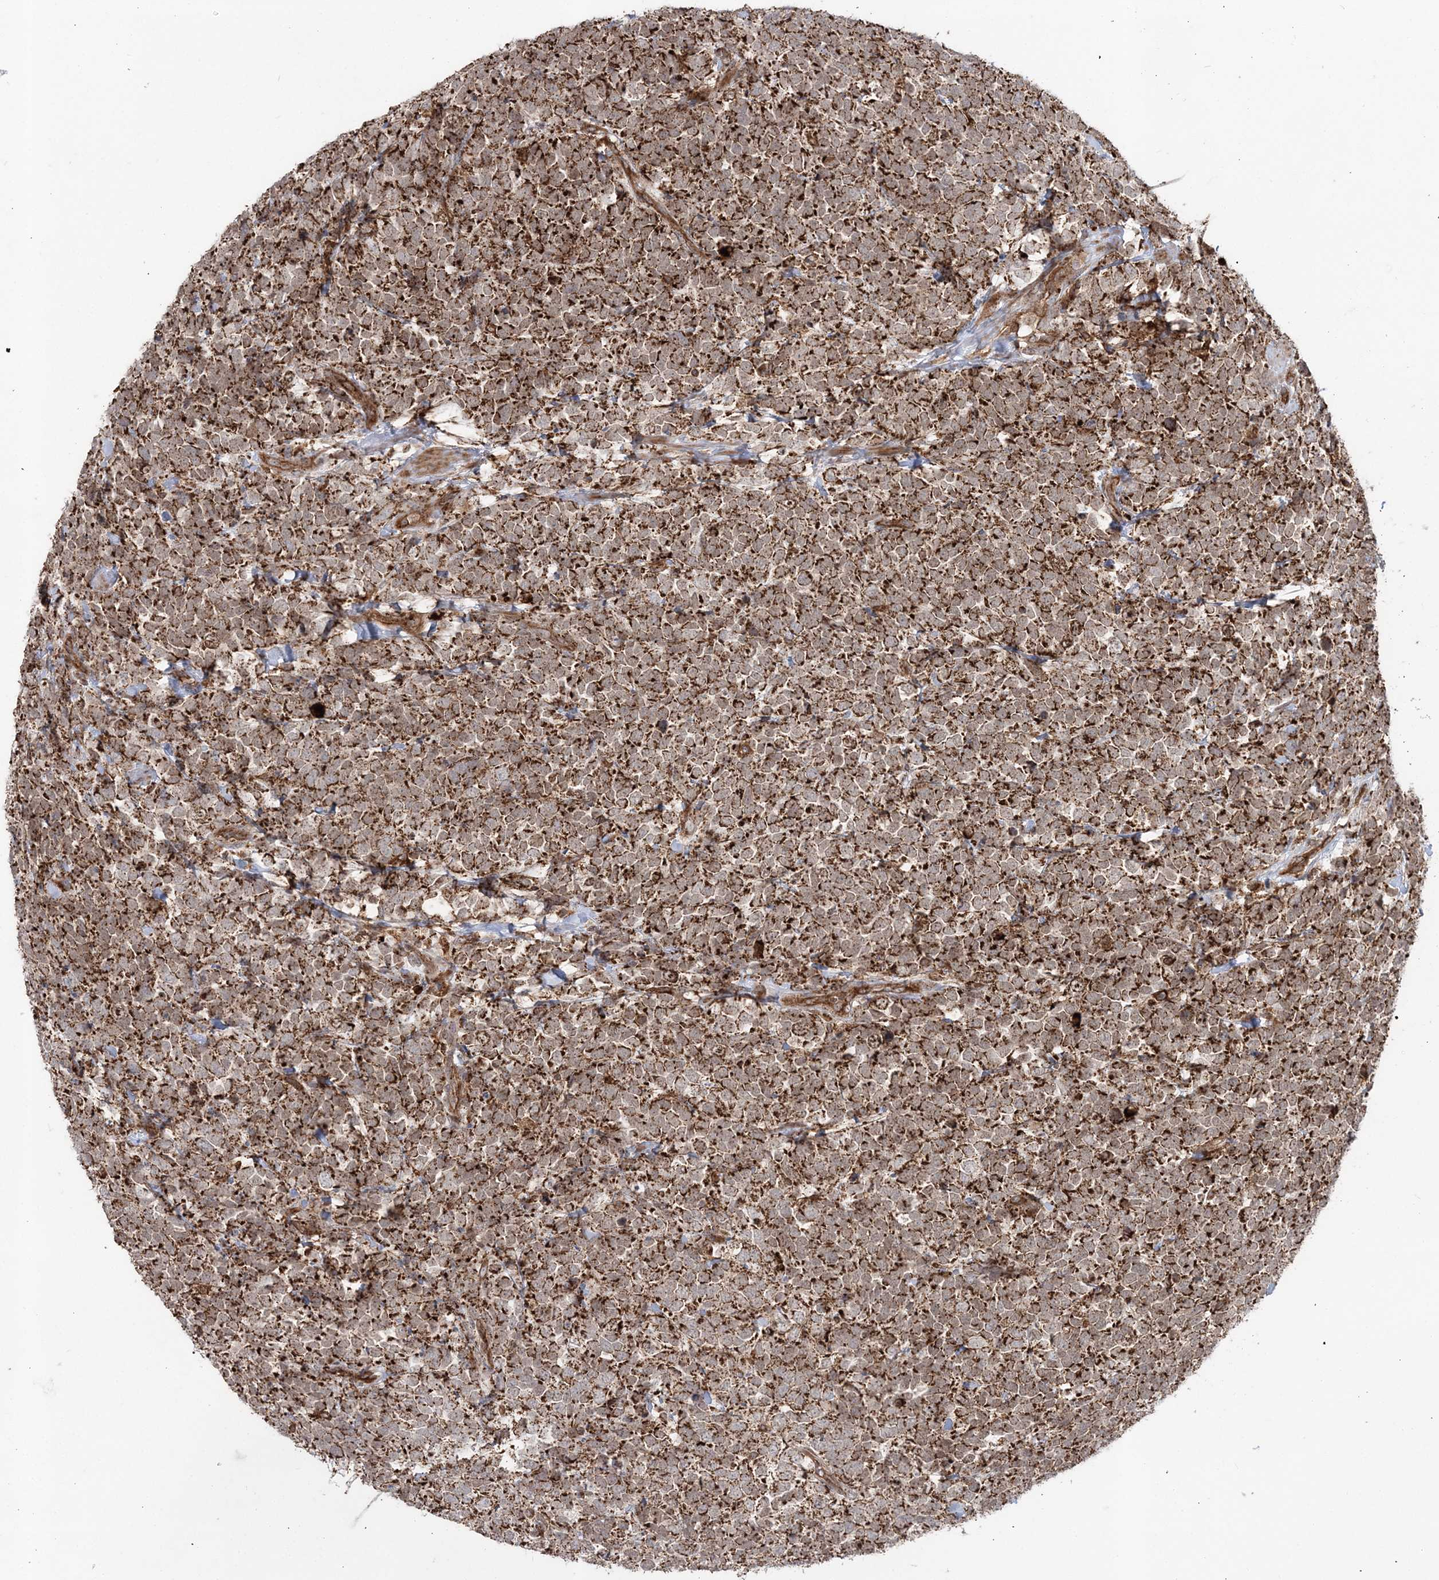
{"staining": {"intensity": "strong", "quantity": ">75%", "location": "cytoplasmic/membranous"}, "tissue": "urothelial cancer", "cell_type": "Tumor cells", "image_type": "cancer", "snomed": [{"axis": "morphology", "description": "Urothelial carcinoma, High grade"}, {"axis": "topography", "description": "Urinary bladder"}], "caption": "This micrograph shows IHC staining of urothelial carcinoma (high-grade), with high strong cytoplasmic/membranous positivity in about >75% of tumor cells.", "gene": "LRPPRC", "patient": {"sex": "female", "age": 82}}